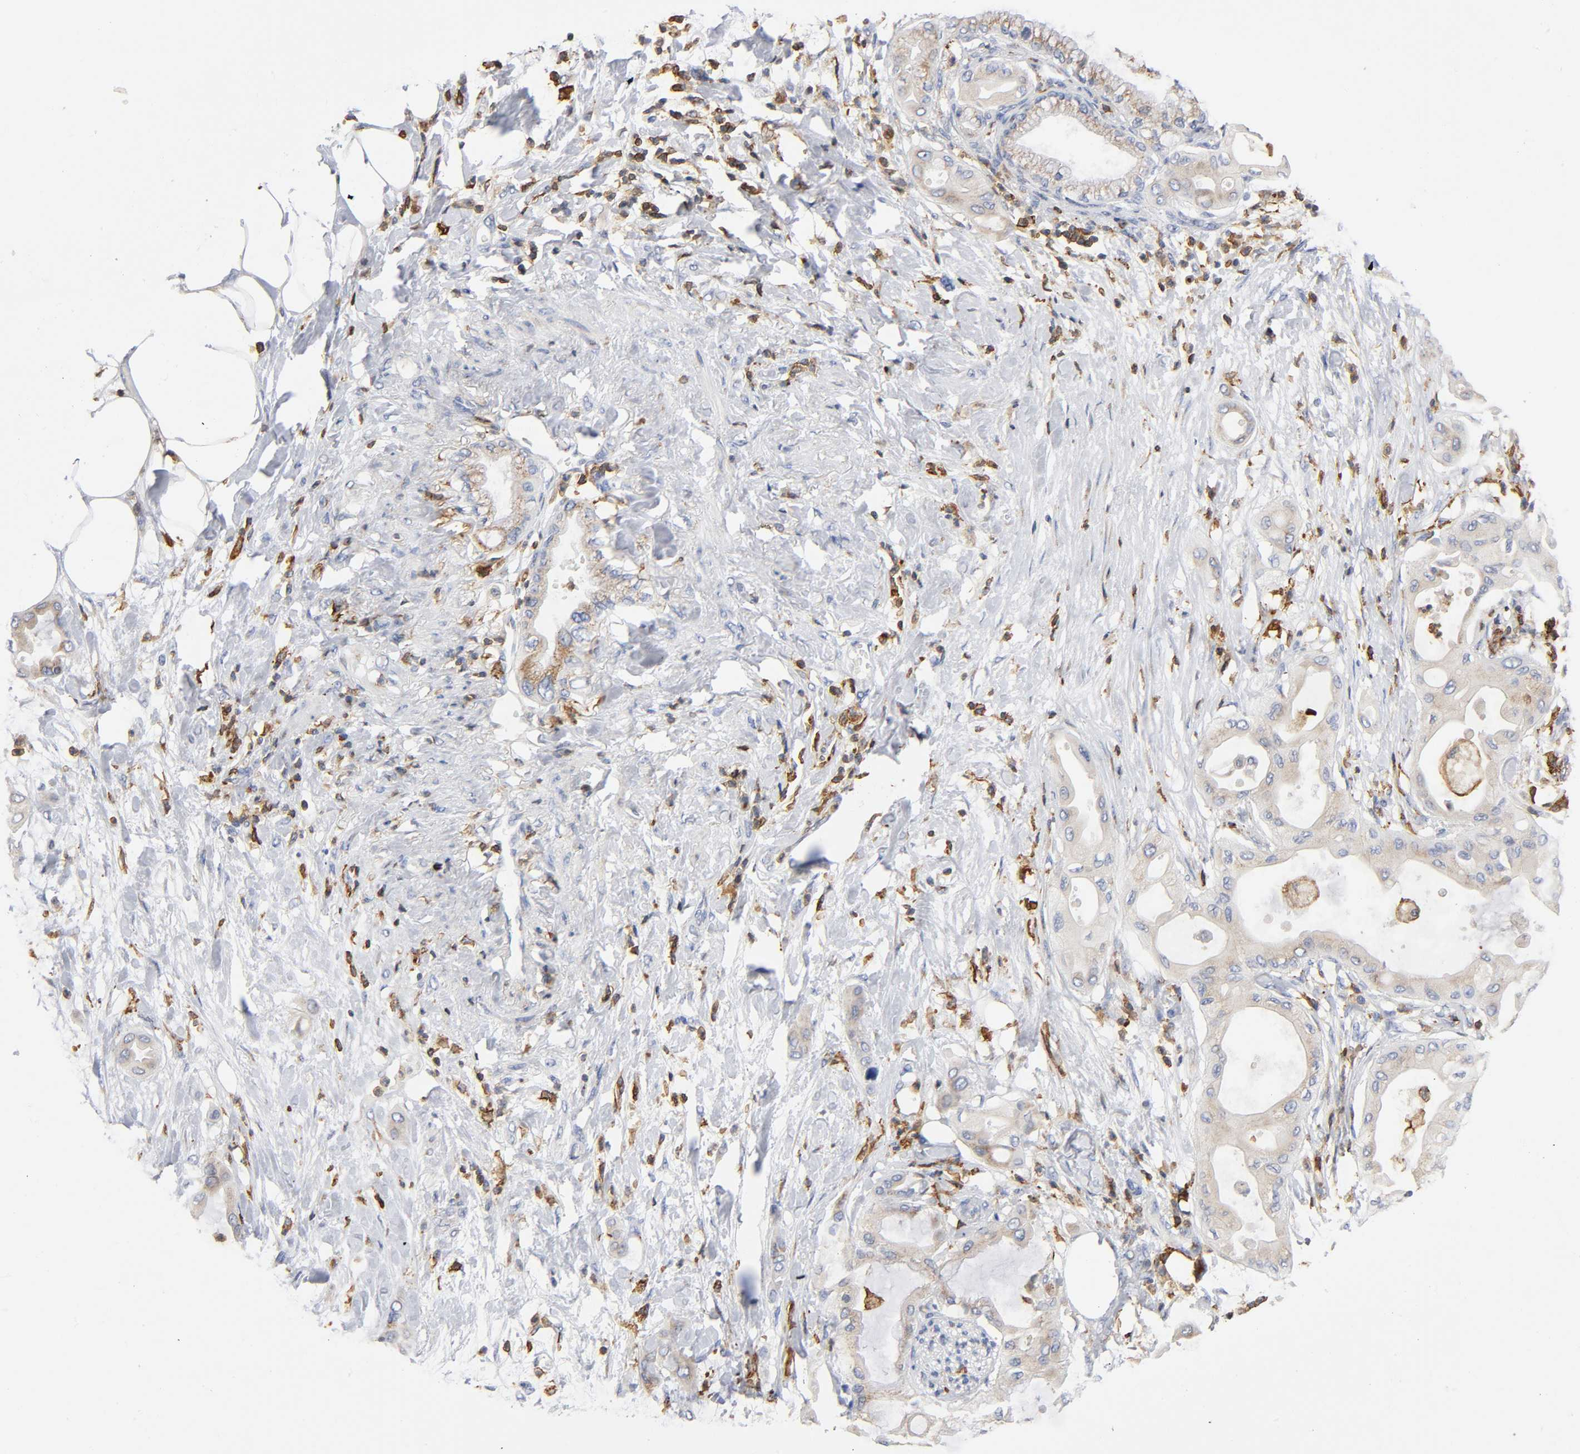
{"staining": {"intensity": "moderate", "quantity": "25%-75%", "location": "cytoplasmic/membranous"}, "tissue": "pancreatic cancer", "cell_type": "Tumor cells", "image_type": "cancer", "snomed": [{"axis": "morphology", "description": "Adenocarcinoma, NOS"}, {"axis": "morphology", "description": "Adenocarcinoma, metastatic, NOS"}, {"axis": "topography", "description": "Lymph node"}, {"axis": "topography", "description": "Pancreas"}, {"axis": "topography", "description": "Duodenum"}], "caption": "DAB (3,3'-diaminobenzidine) immunohistochemical staining of pancreatic metastatic adenocarcinoma displays moderate cytoplasmic/membranous protein staining in approximately 25%-75% of tumor cells.", "gene": "CAPN10", "patient": {"sex": "female", "age": 64}}